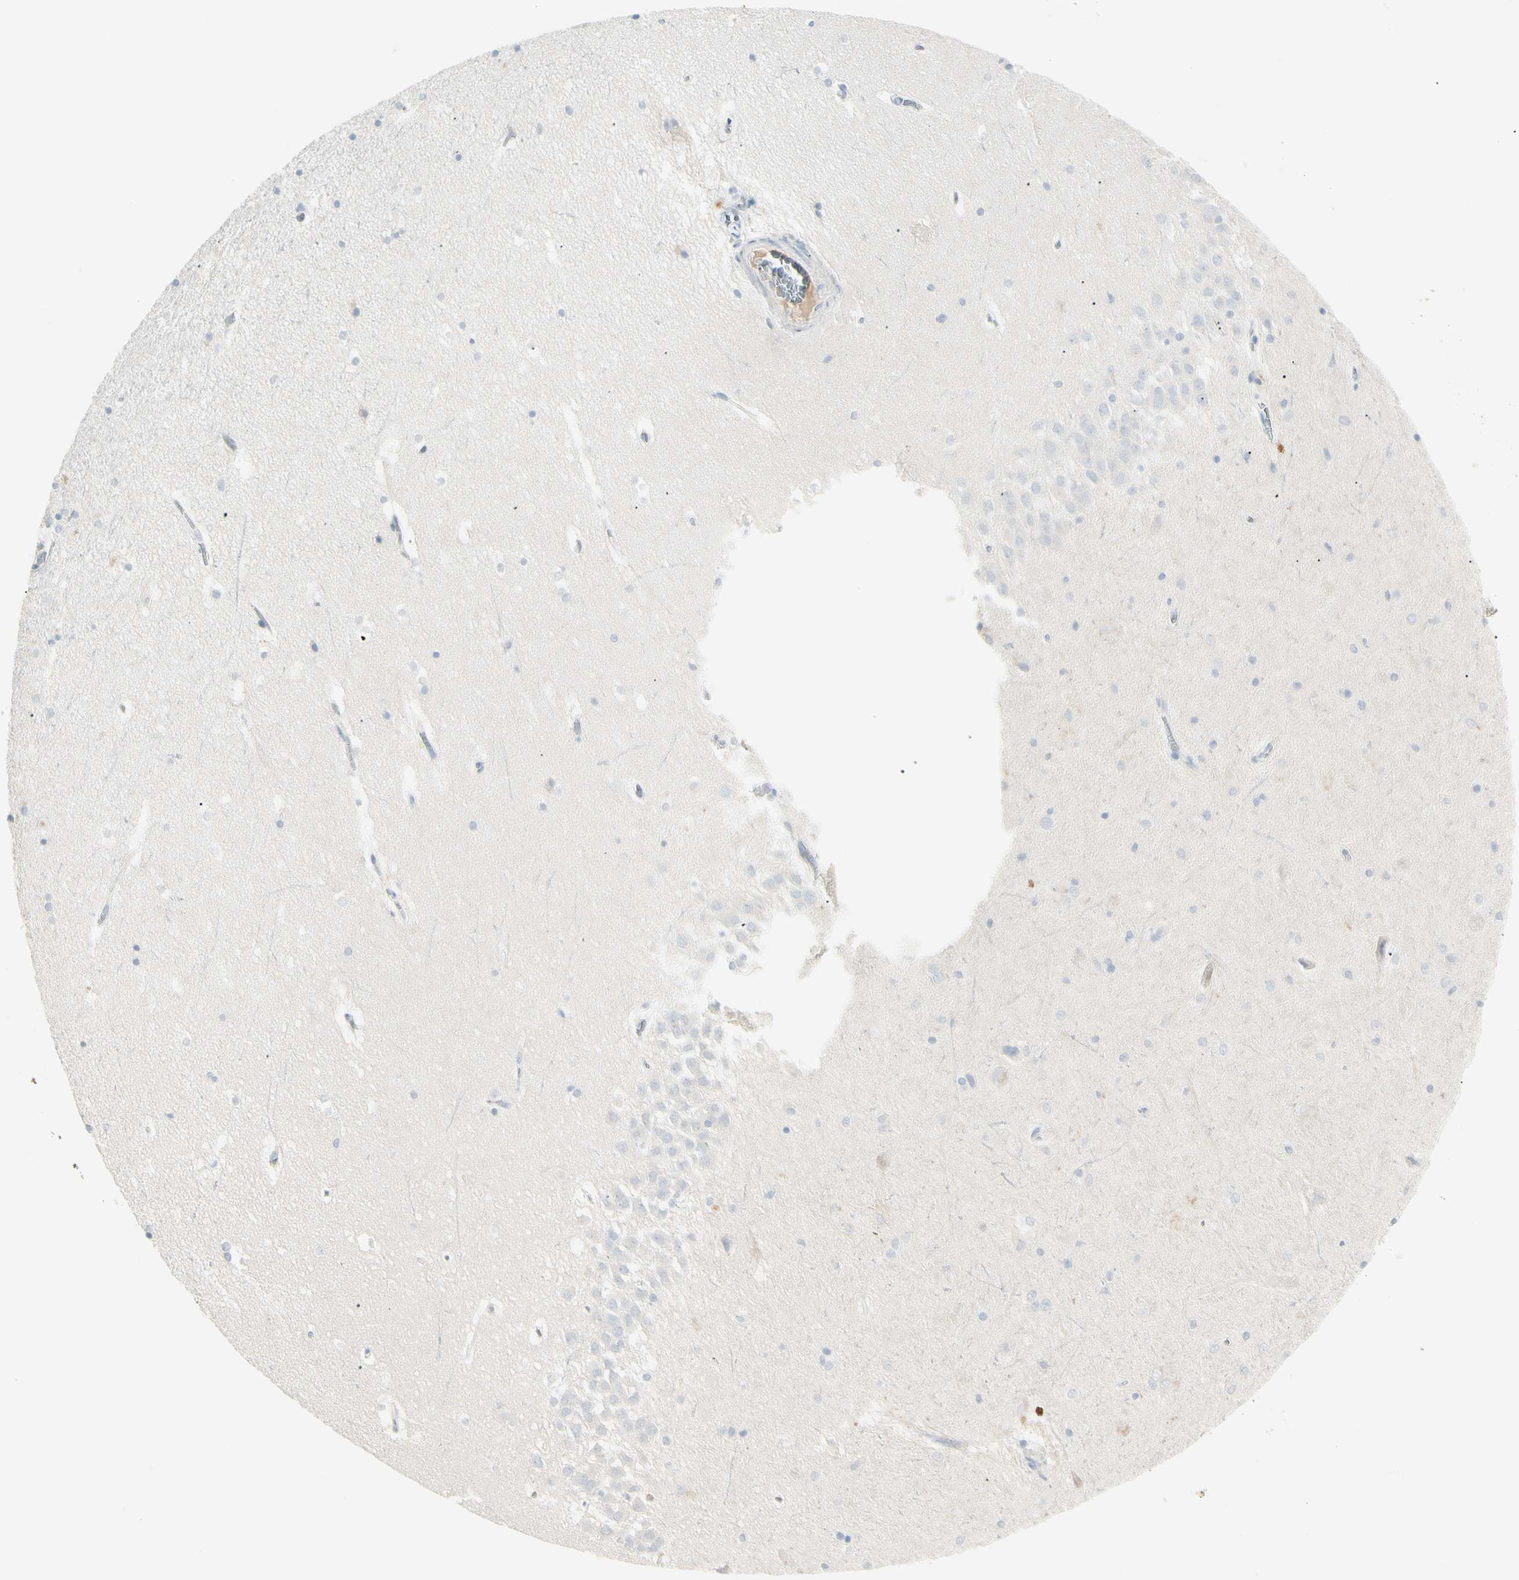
{"staining": {"intensity": "moderate", "quantity": "<25%", "location": "cytoplasmic/membranous"}, "tissue": "hippocampus", "cell_type": "Glial cells", "image_type": "normal", "snomed": [{"axis": "morphology", "description": "Normal tissue, NOS"}, {"axis": "topography", "description": "Hippocampus"}], "caption": "Immunohistochemistry staining of benign hippocampus, which displays low levels of moderate cytoplasmic/membranous positivity in approximately <25% of glial cells indicating moderate cytoplasmic/membranous protein positivity. The staining was performed using DAB (3,3'-diaminobenzidine) (brown) for protein detection and nuclei were counterstained in hematoxylin (blue).", "gene": "ALDH18A1", "patient": {"sex": "male", "age": 45}}